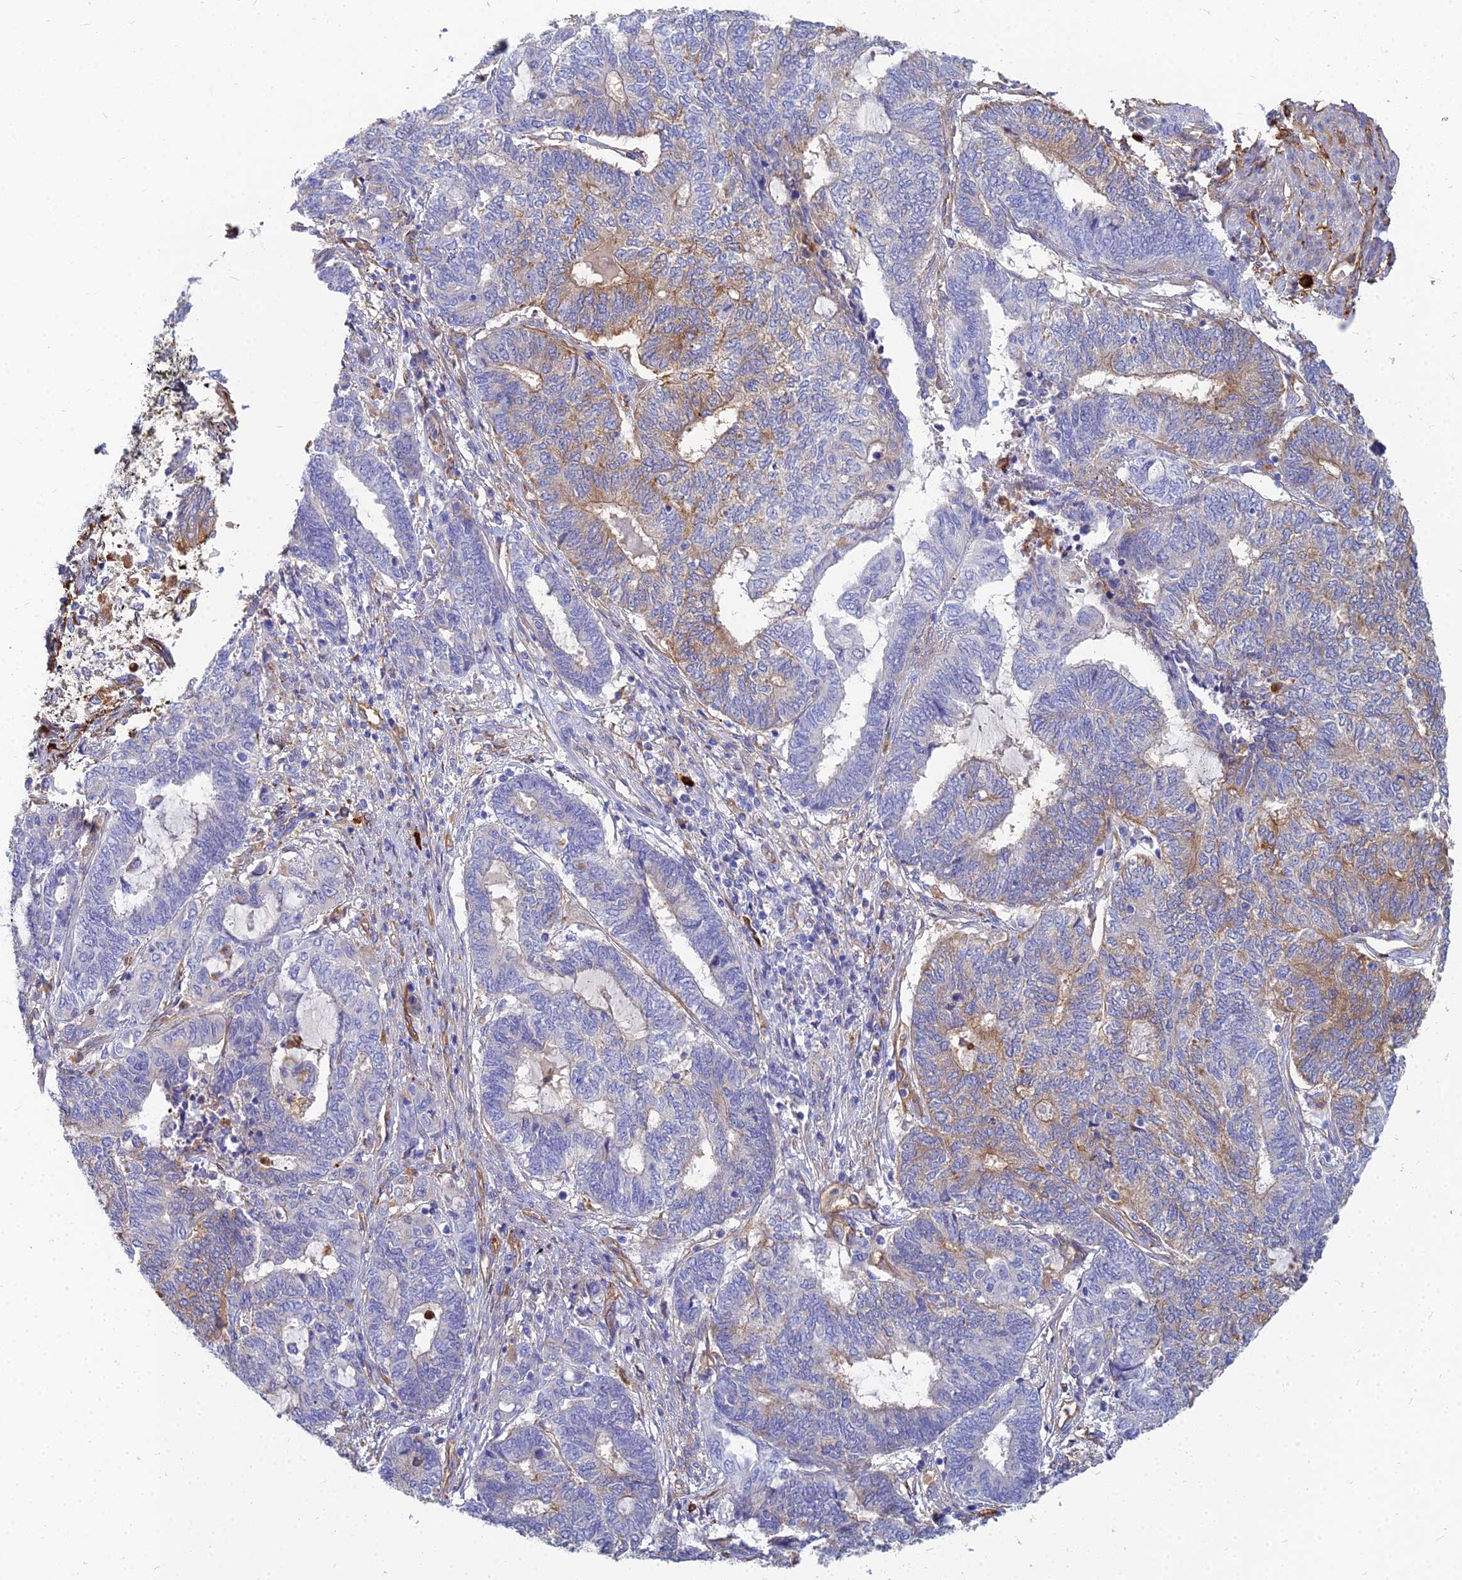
{"staining": {"intensity": "weak", "quantity": "<25%", "location": "cytoplasmic/membranous"}, "tissue": "endometrial cancer", "cell_type": "Tumor cells", "image_type": "cancer", "snomed": [{"axis": "morphology", "description": "Adenocarcinoma, NOS"}, {"axis": "topography", "description": "Uterus"}, {"axis": "topography", "description": "Endometrium"}], "caption": "Tumor cells are negative for protein expression in human endometrial adenocarcinoma. (Stains: DAB (3,3'-diaminobenzidine) IHC with hematoxylin counter stain, Microscopy: brightfield microscopy at high magnification).", "gene": "VAT1", "patient": {"sex": "female", "age": 70}}